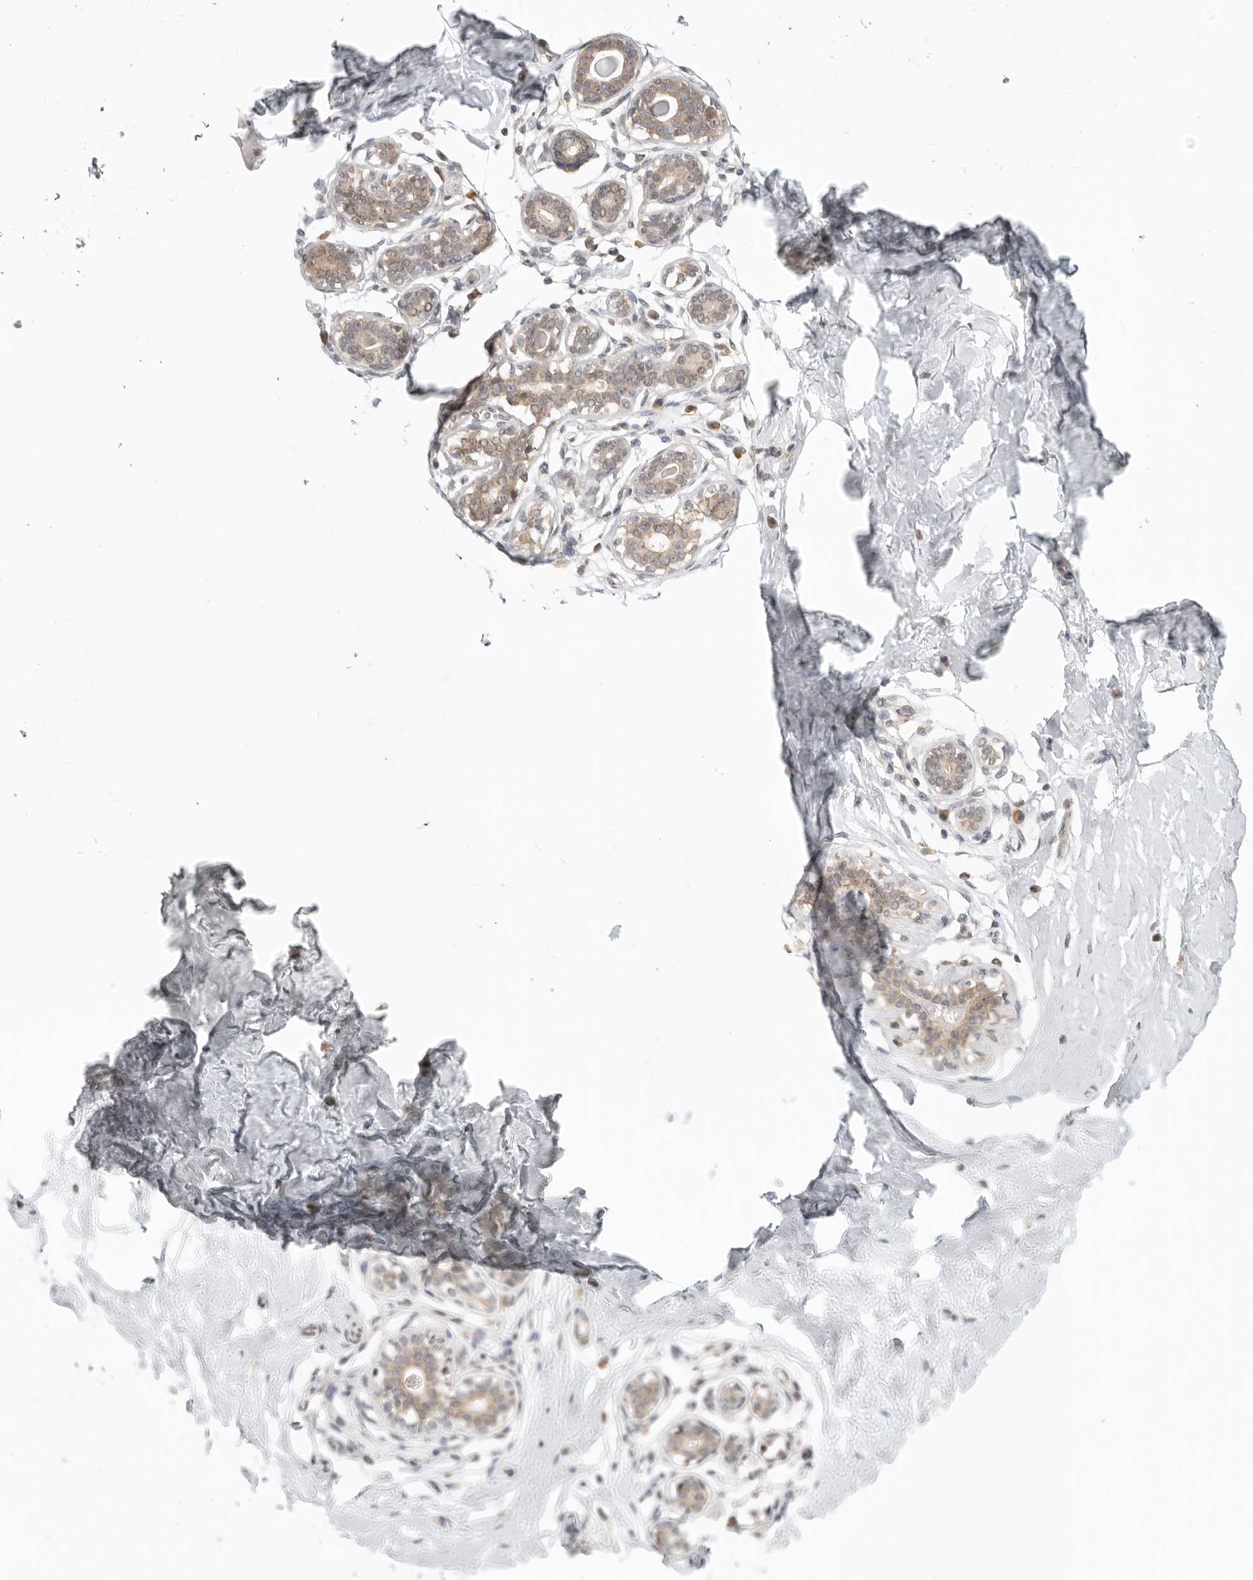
{"staining": {"intensity": "negative", "quantity": "none", "location": "none"}, "tissue": "breast", "cell_type": "Adipocytes", "image_type": "normal", "snomed": [{"axis": "morphology", "description": "Normal tissue, NOS"}, {"axis": "morphology", "description": "Adenoma, NOS"}, {"axis": "topography", "description": "Breast"}], "caption": "IHC of benign breast shows no staining in adipocytes.", "gene": "PRRC2A", "patient": {"sex": "female", "age": 23}}